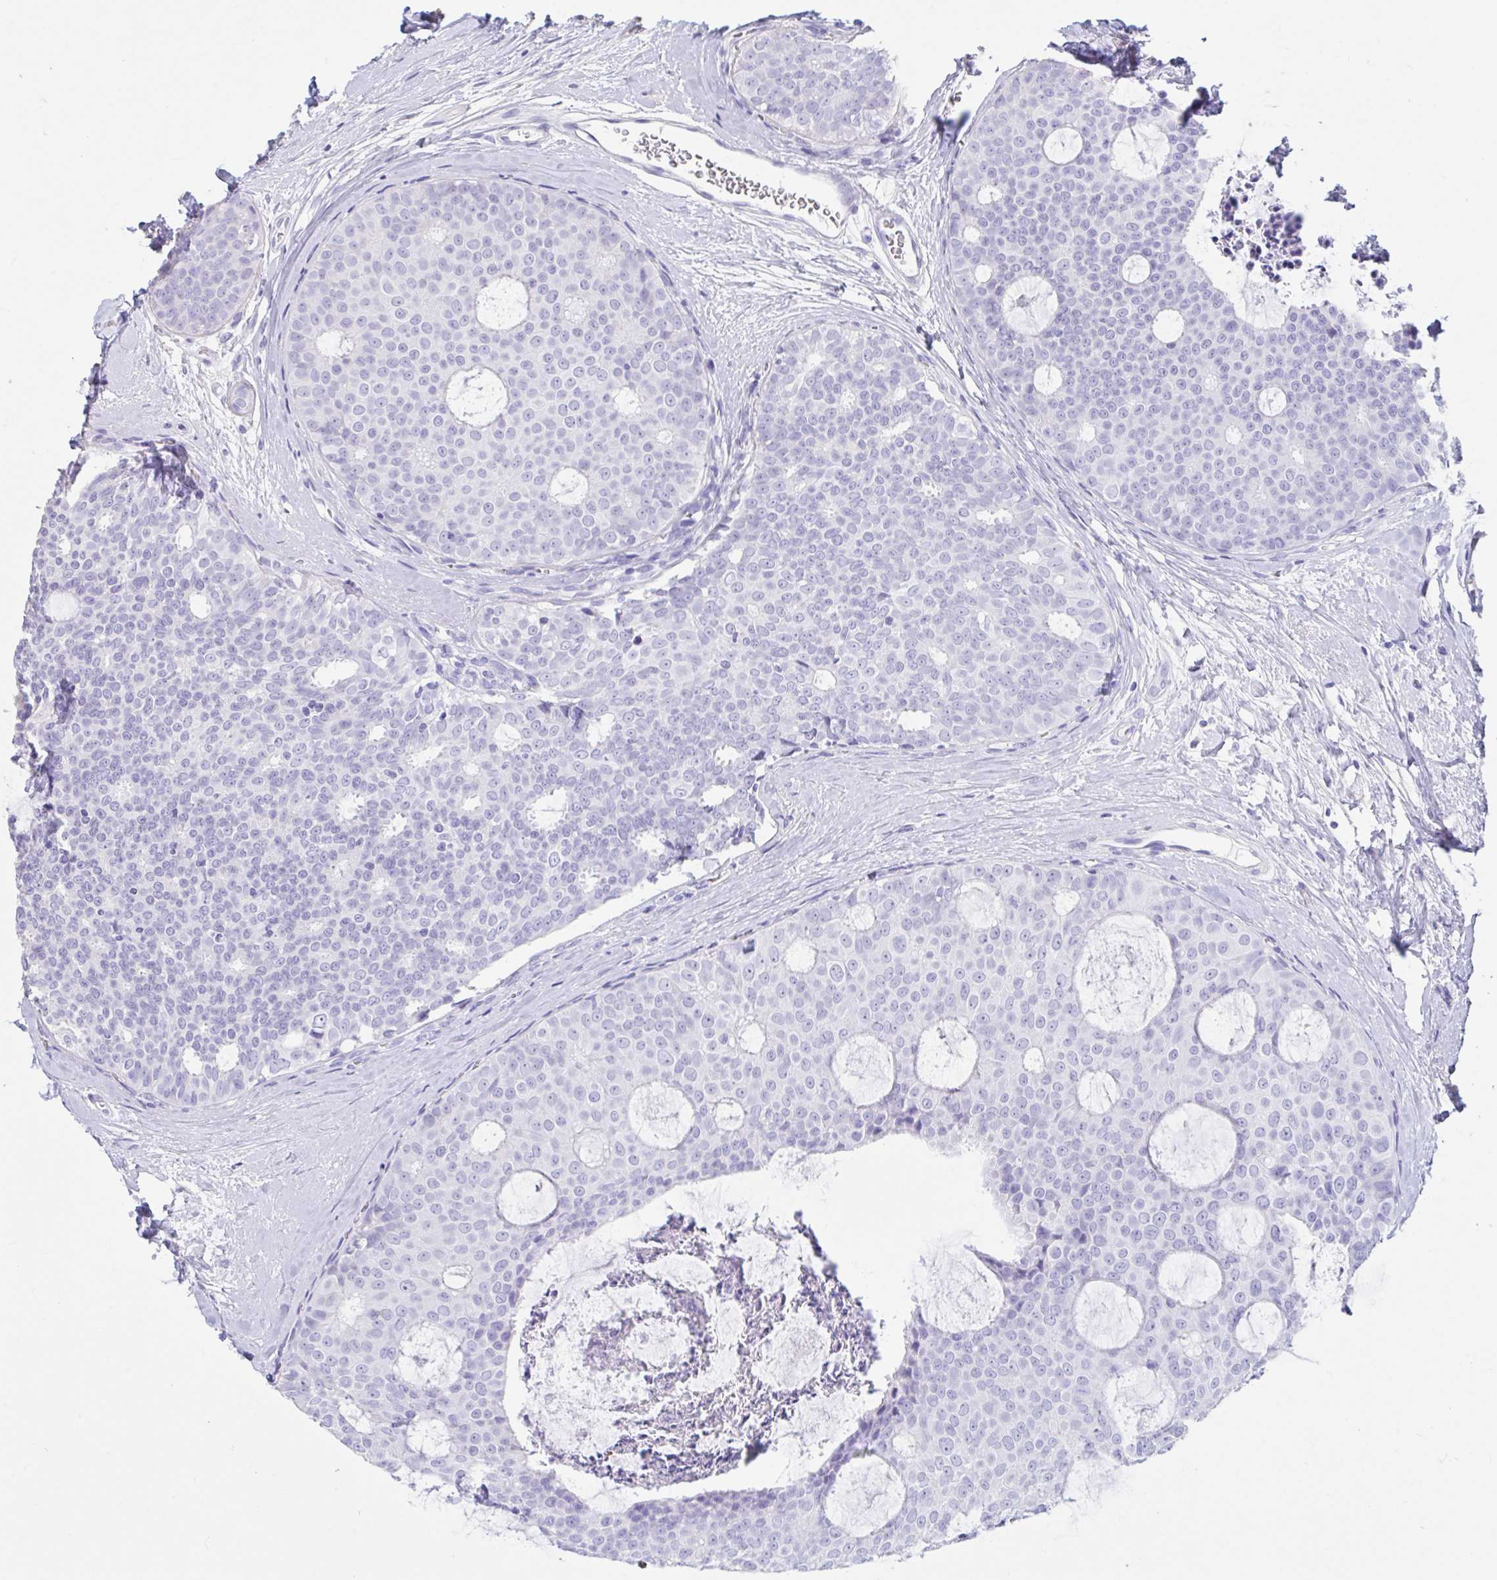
{"staining": {"intensity": "negative", "quantity": "none", "location": "none"}, "tissue": "breast cancer", "cell_type": "Tumor cells", "image_type": "cancer", "snomed": [{"axis": "morphology", "description": "Duct carcinoma"}, {"axis": "topography", "description": "Breast"}], "caption": "Human breast intraductal carcinoma stained for a protein using immunohistochemistry reveals no positivity in tumor cells.", "gene": "TNNC1", "patient": {"sex": "female", "age": 45}}